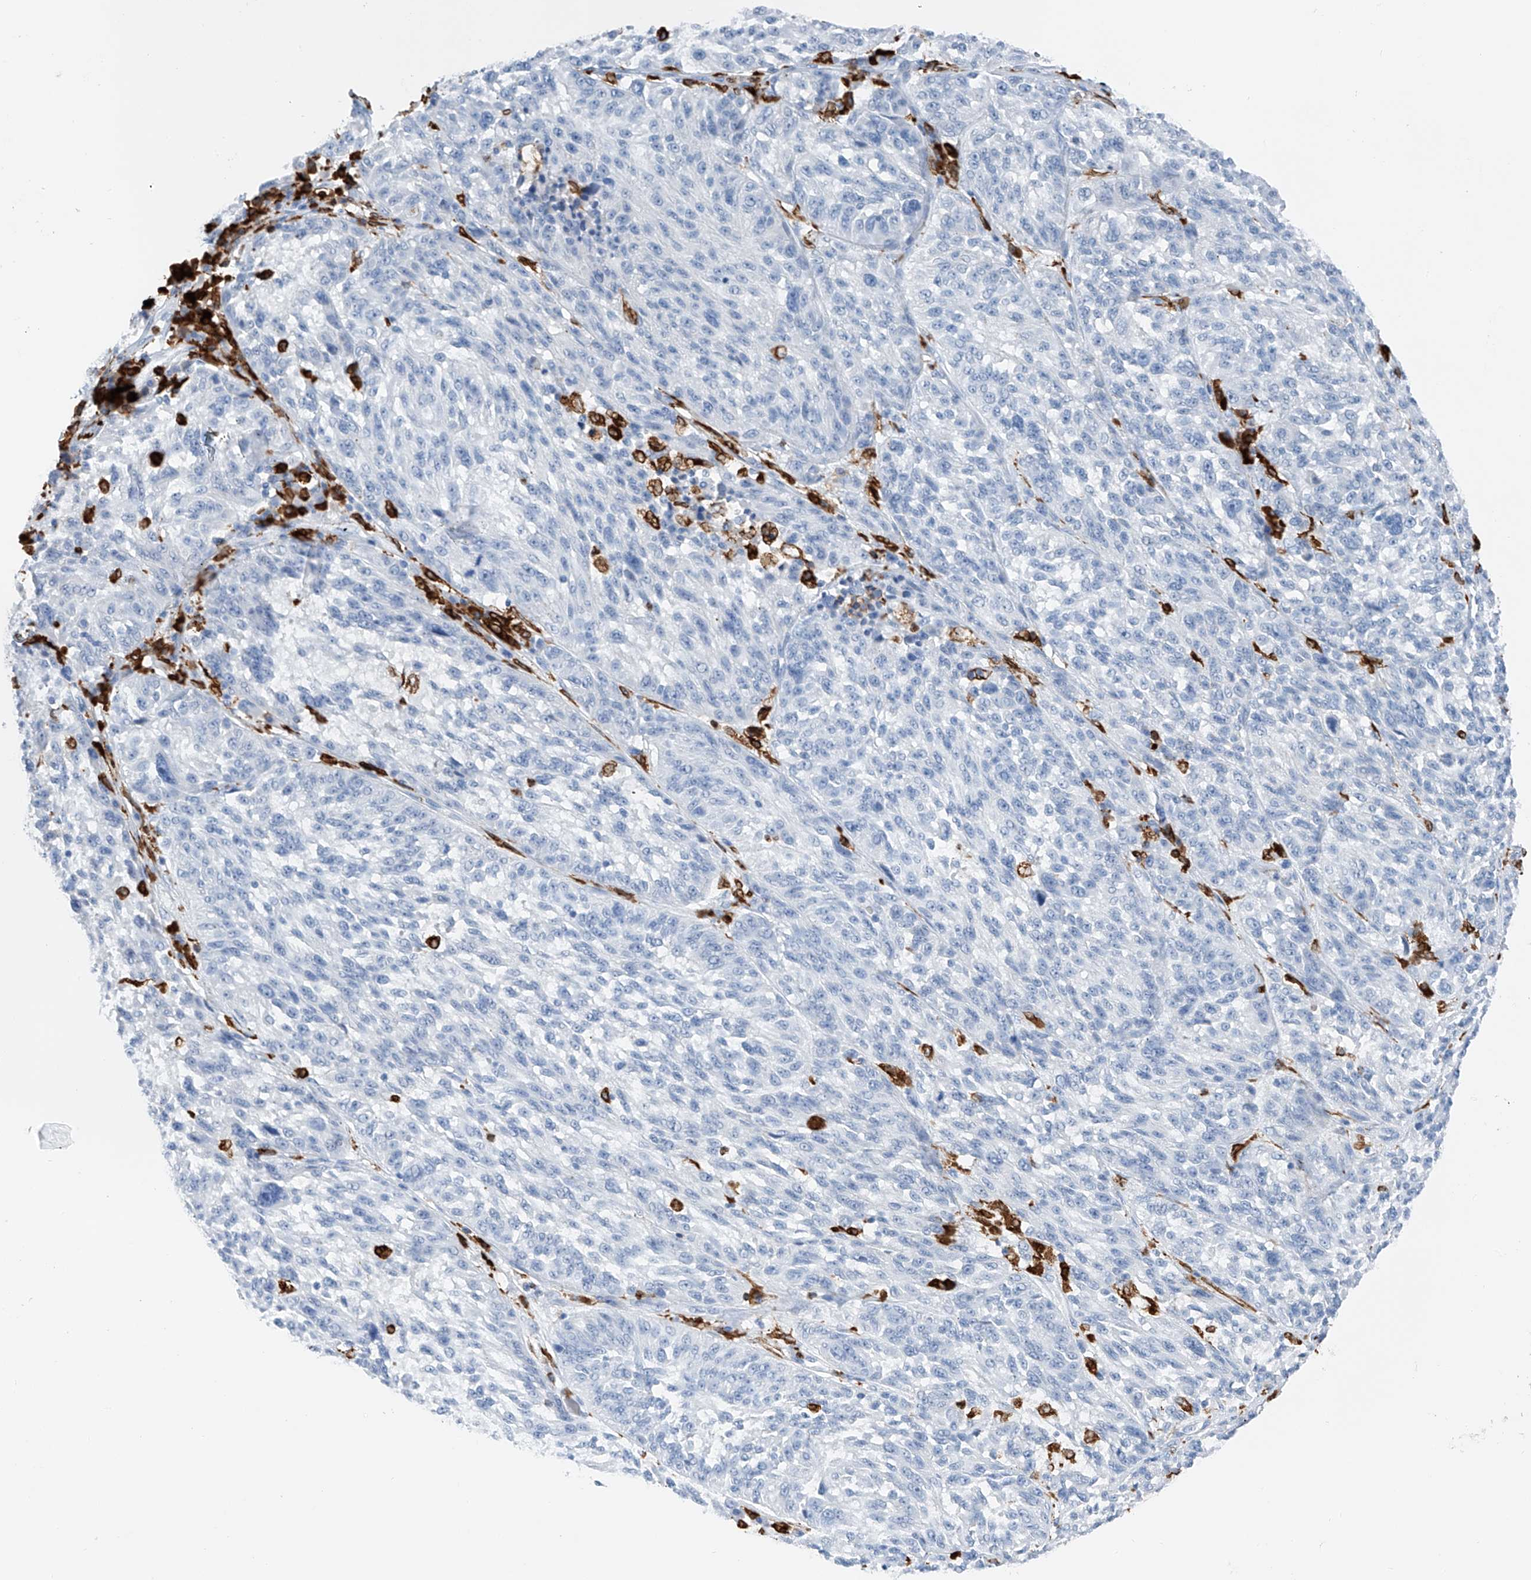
{"staining": {"intensity": "negative", "quantity": "none", "location": "none"}, "tissue": "melanoma", "cell_type": "Tumor cells", "image_type": "cancer", "snomed": [{"axis": "morphology", "description": "Malignant melanoma, NOS"}, {"axis": "topography", "description": "Skin"}], "caption": "Immunohistochemical staining of malignant melanoma exhibits no significant positivity in tumor cells.", "gene": "TBXAS1", "patient": {"sex": "male", "age": 53}}